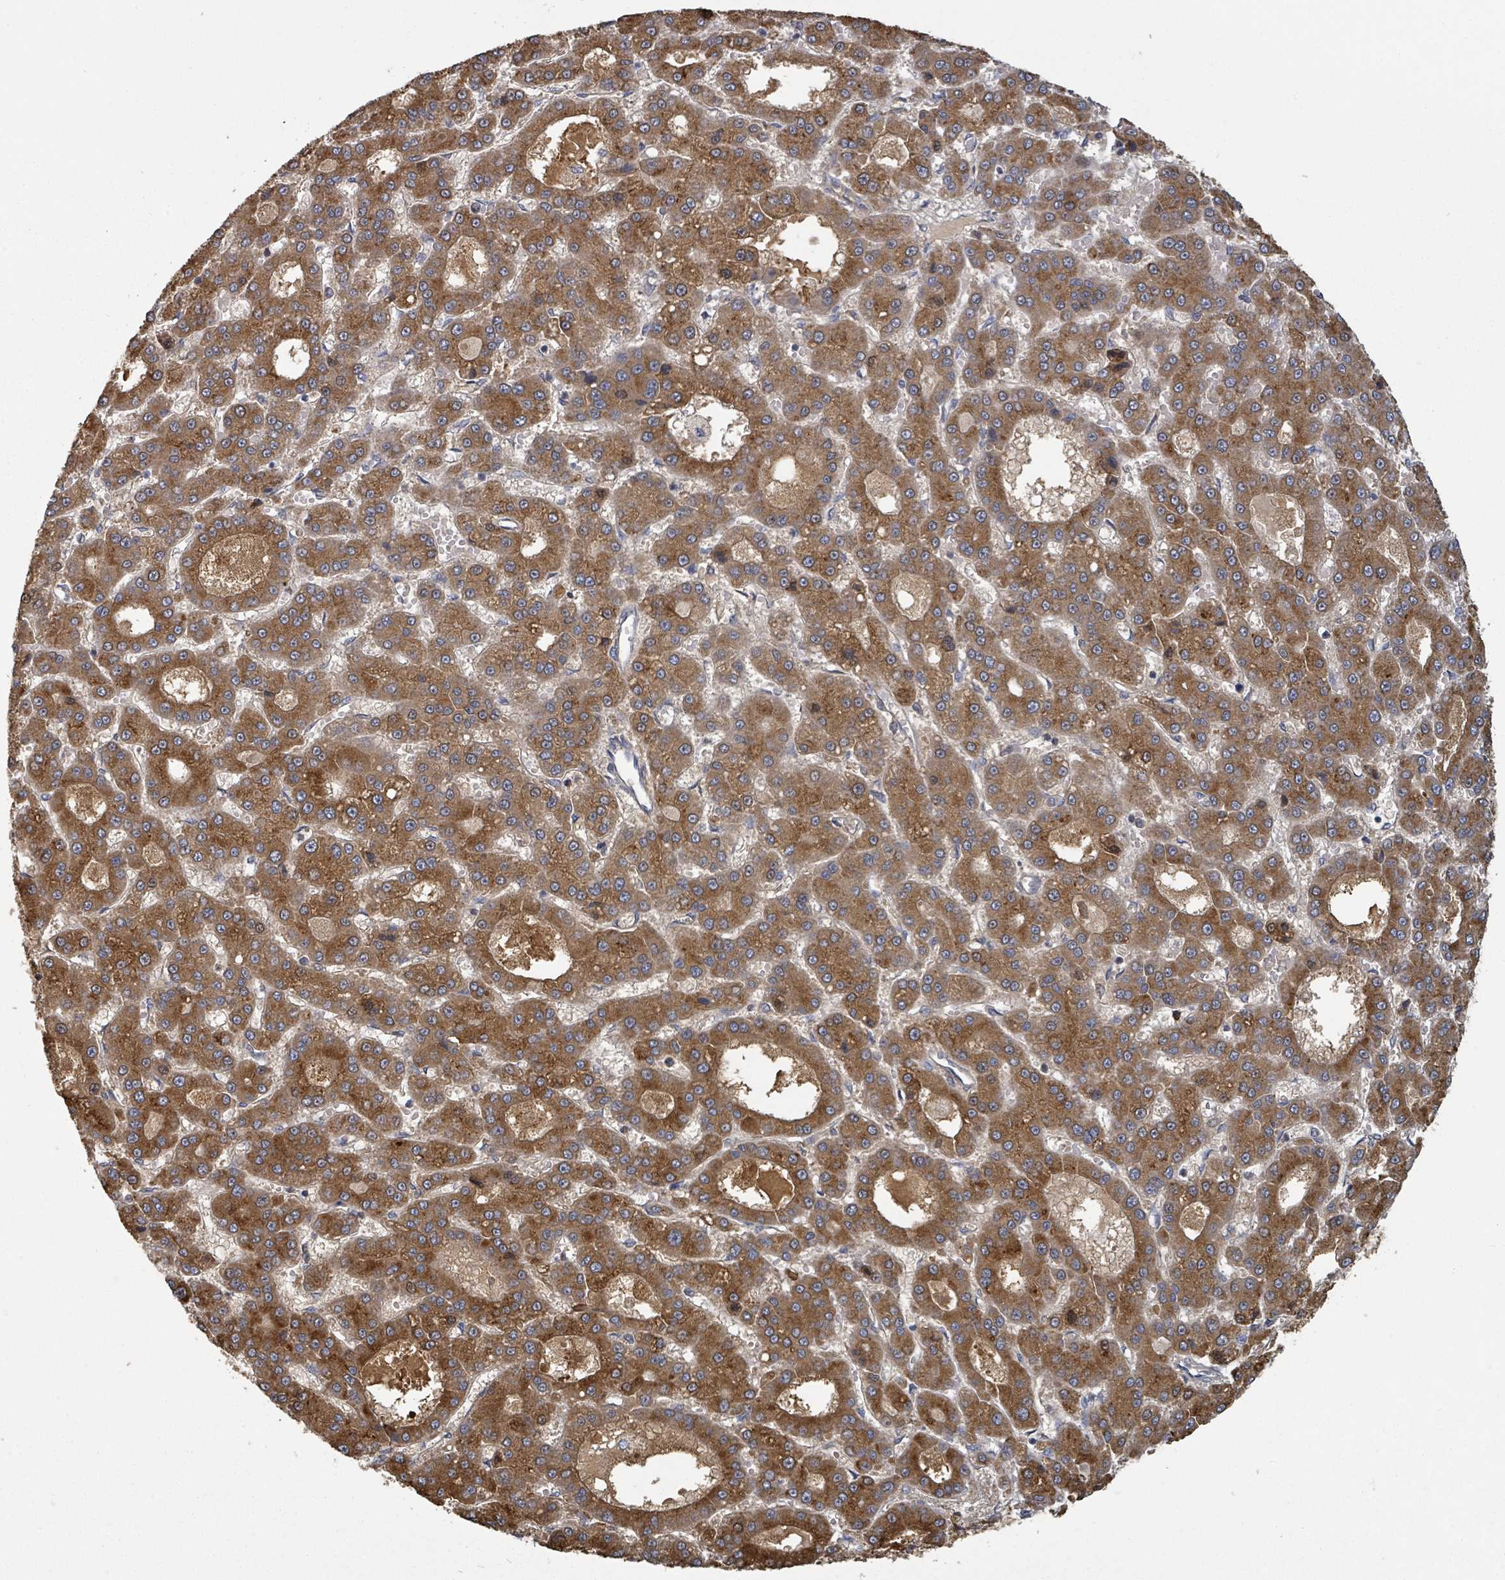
{"staining": {"intensity": "strong", "quantity": ">75%", "location": "cytoplasmic/membranous"}, "tissue": "liver cancer", "cell_type": "Tumor cells", "image_type": "cancer", "snomed": [{"axis": "morphology", "description": "Carcinoma, Hepatocellular, NOS"}, {"axis": "topography", "description": "Liver"}], "caption": "Strong cytoplasmic/membranous staining is present in about >75% of tumor cells in hepatocellular carcinoma (liver). The staining is performed using DAB brown chromogen to label protein expression. The nuclei are counter-stained blue using hematoxylin.", "gene": "GABBR1", "patient": {"sex": "male", "age": 70}}